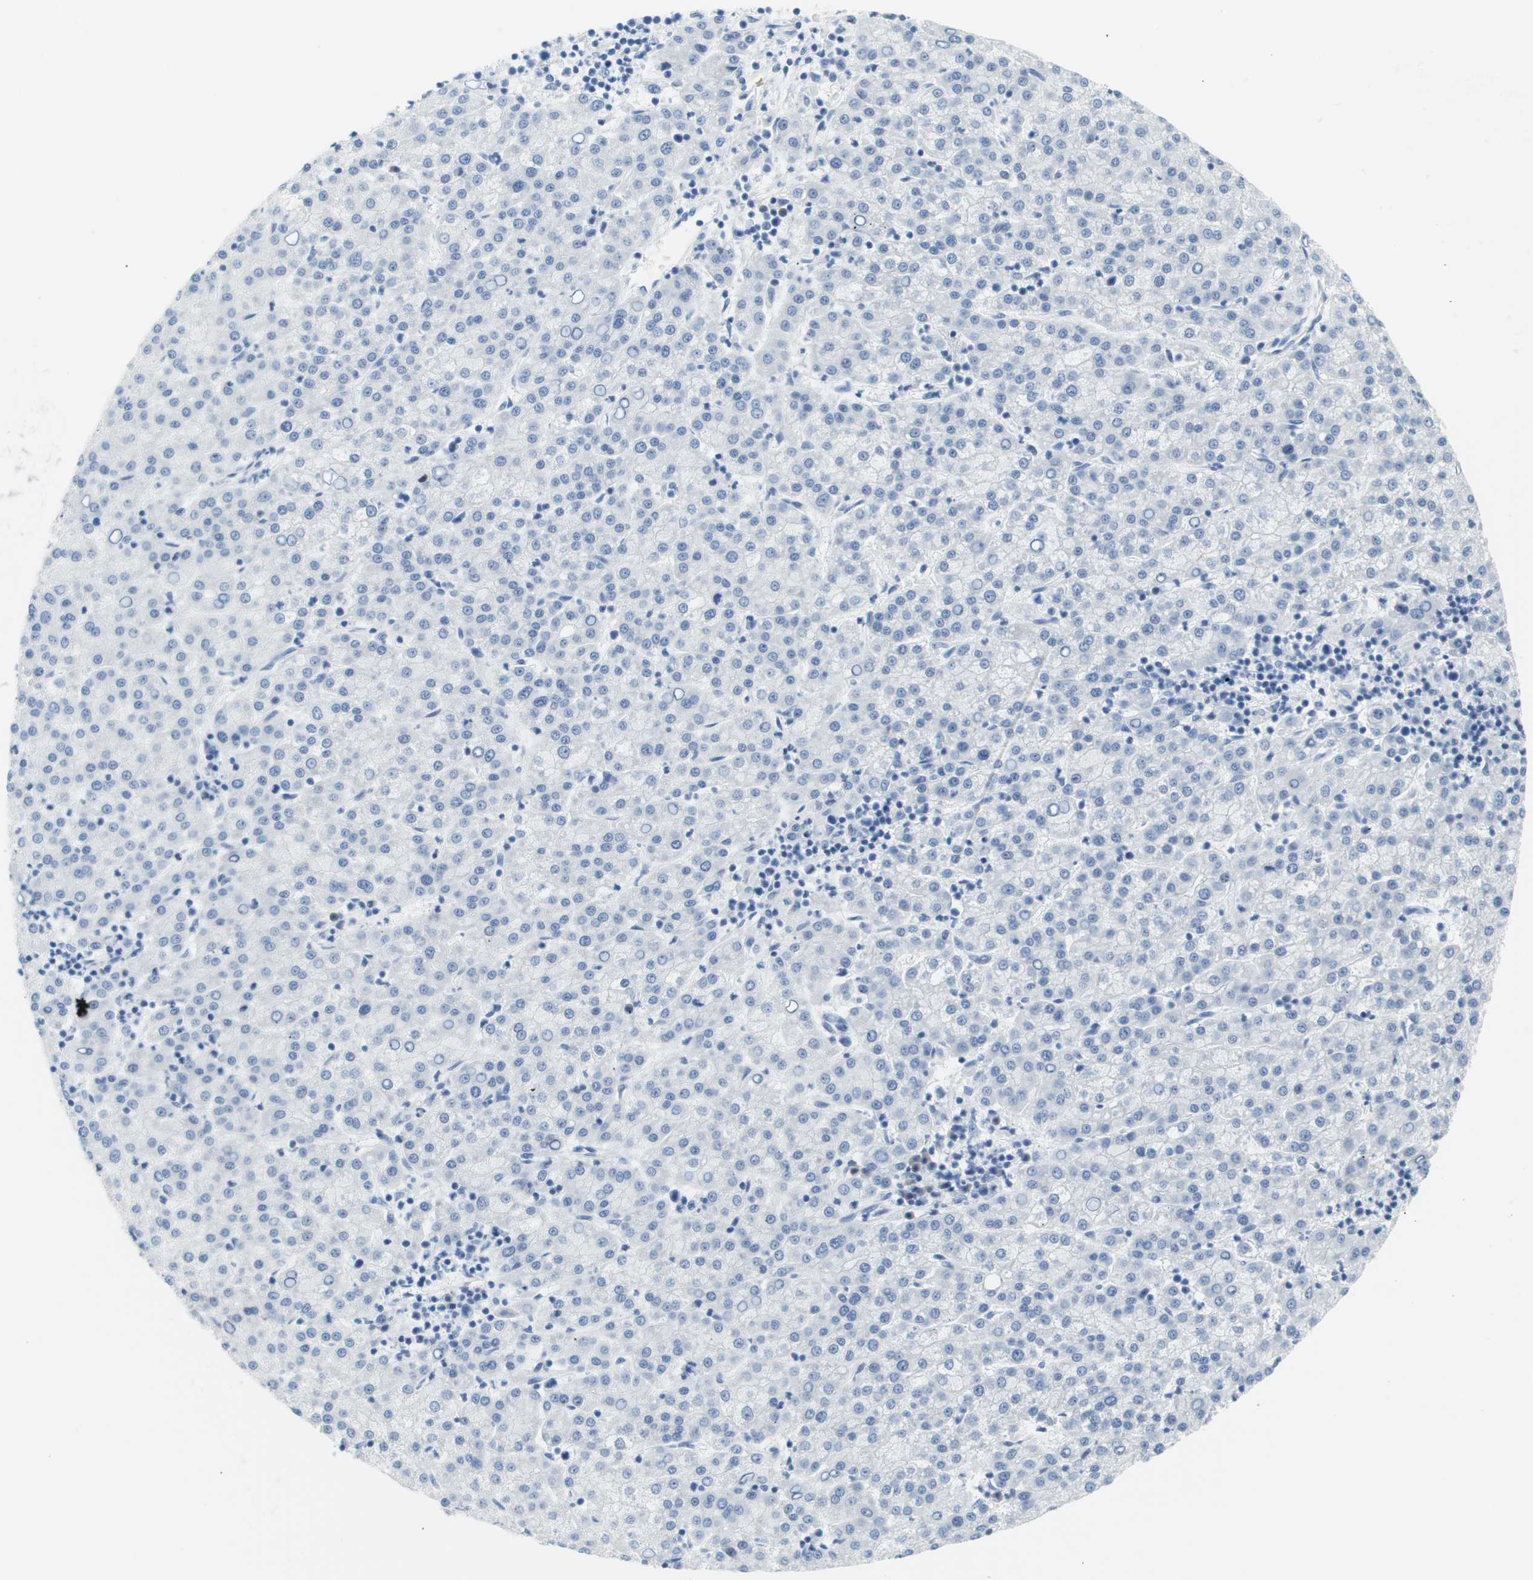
{"staining": {"intensity": "negative", "quantity": "none", "location": "none"}, "tissue": "liver cancer", "cell_type": "Tumor cells", "image_type": "cancer", "snomed": [{"axis": "morphology", "description": "Carcinoma, Hepatocellular, NOS"}, {"axis": "topography", "description": "Liver"}], "caption": "A high-resolution histopathology image shows immunohistochemistry (IHC) staining of liver hepatocellular carcinoma, which shows no significant staining in tumor cells.", "gene": "MYH1", "patient": {"sex": "female", "age": 58}}